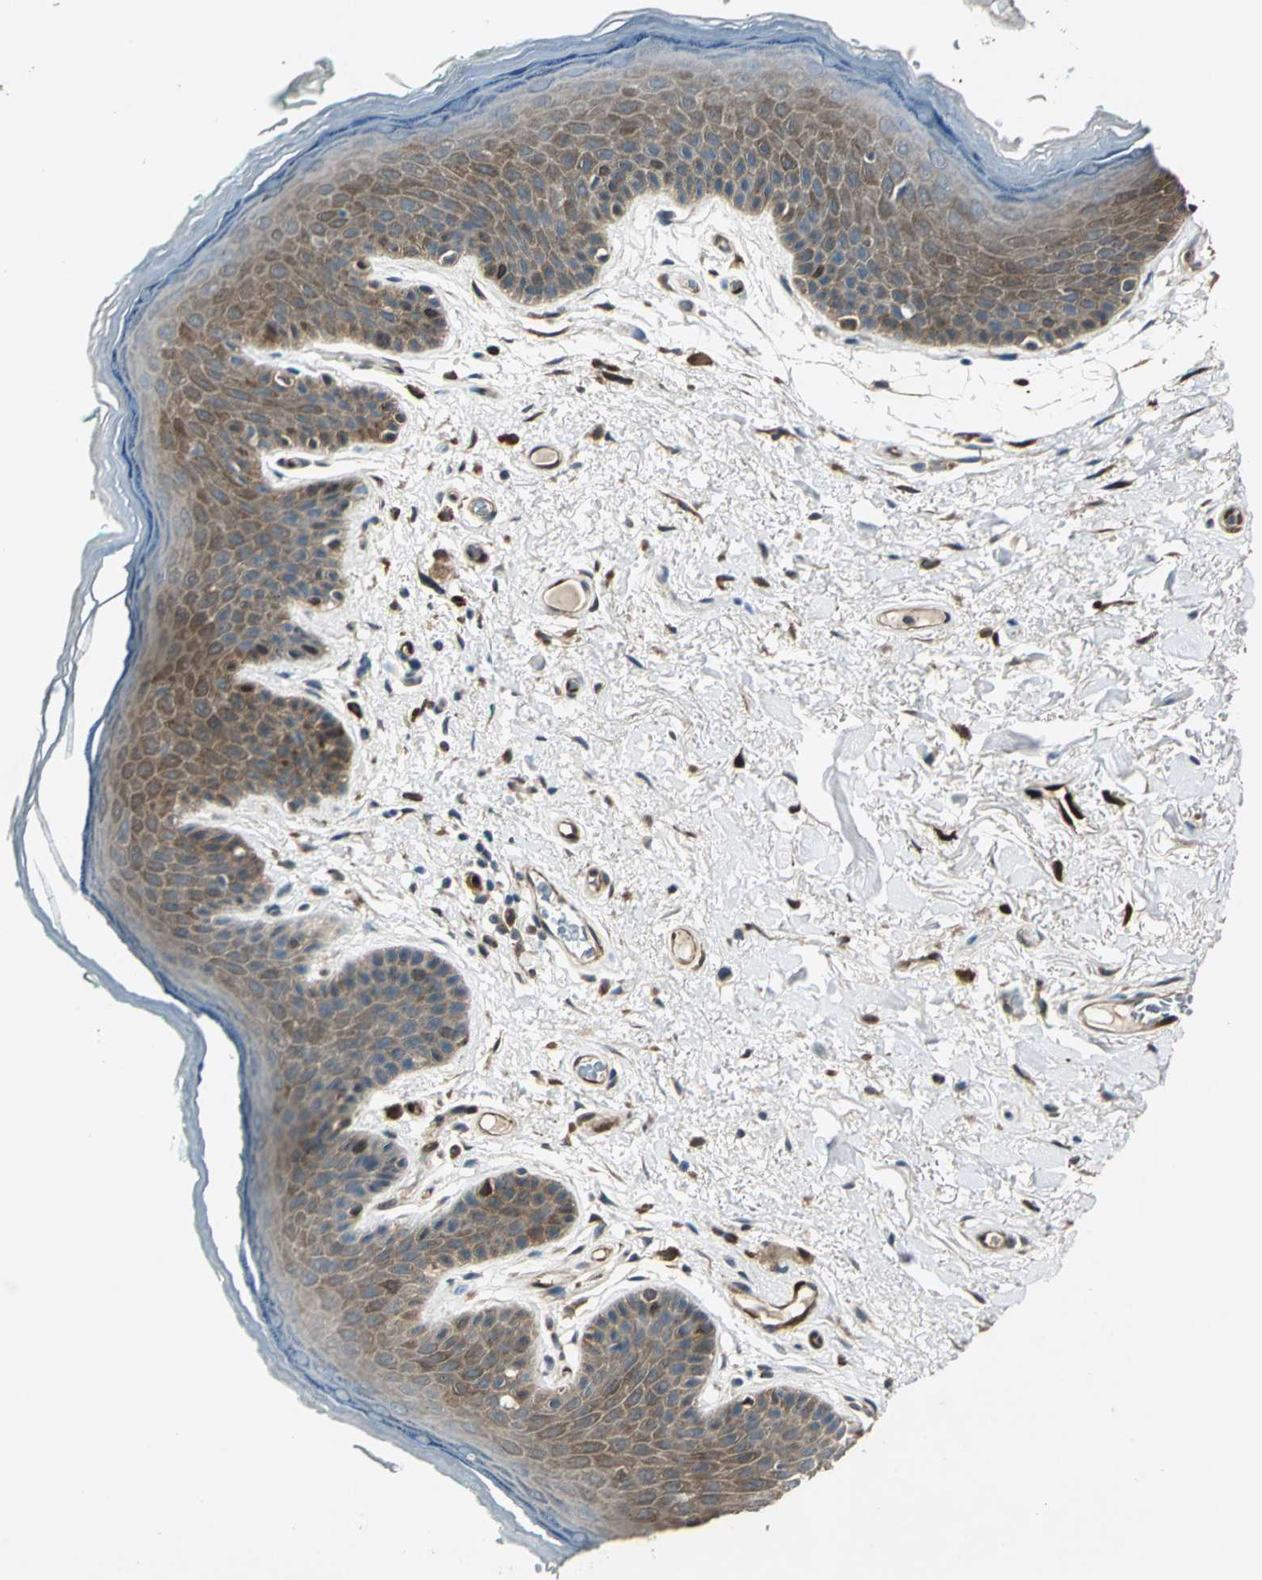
{"staining": {"intensity": "moderate", "quantity": "25%-75%", "location": "cytoplasmic/membranous"}, "tissue": "skin", "cell_type": "Epidermal cells", "image_type": "normal", "snomed": [{"axis": "morphology", "description": "Normal tissue, NOS"}, {"axis": "topography", "description": "Anal"}], "caption": "Immunohistochemical staining of normal human skin shows 25%-75% levels of moderate cytoplasmic/membranous protein positivity in approximately 25%-75% of epidermal cells. (Brightfield microscopy of DAB IHC at high magnification).", "gene": "RRM2B", "patient": {"sex": "male", "age": 74}}